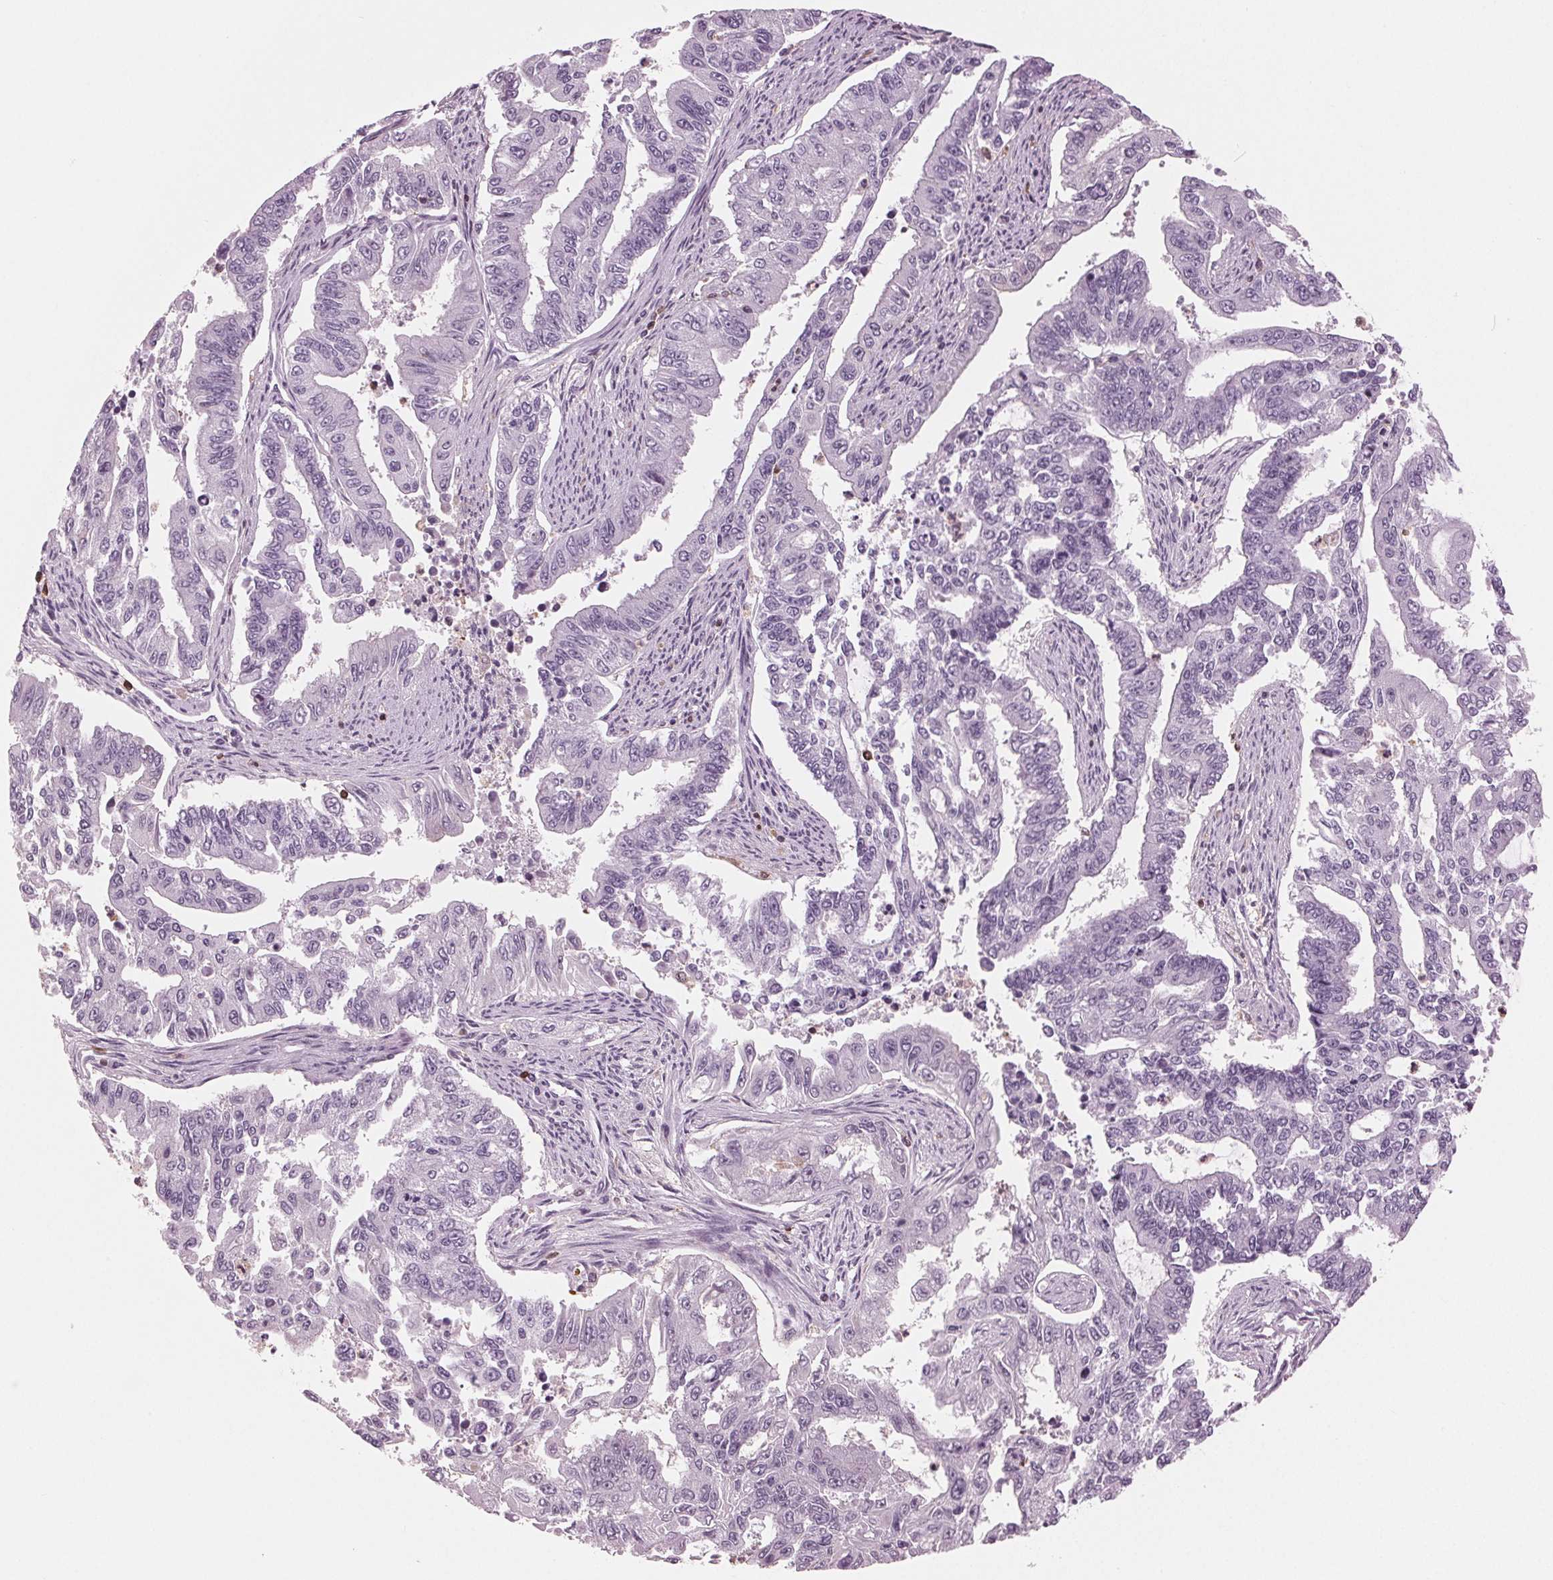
{"staining": {"intensity": "negative", "quantity": "none", "location": "none"}, "tissue": "endometrial cancer", "cell_type": "Tumor cells", "image_type": "cancer", "snomed": [{"axis": "morphology", "description": "Adenocarcinoma, NOS"}, {"axis": "topography", "description": "Uterus"}], "caption": "Immunohistochemistry of human adenocarcinoma (endometrial) displays no expression in tumor cells. (Stains: DAB (3,3'-diaminobenzidine) IHC with hematoxylin counter stain, Microscopy: brightfield microscopy at high magnification).", "gene": "BTLA", "patient": {"sex": "female", "age": 59}}